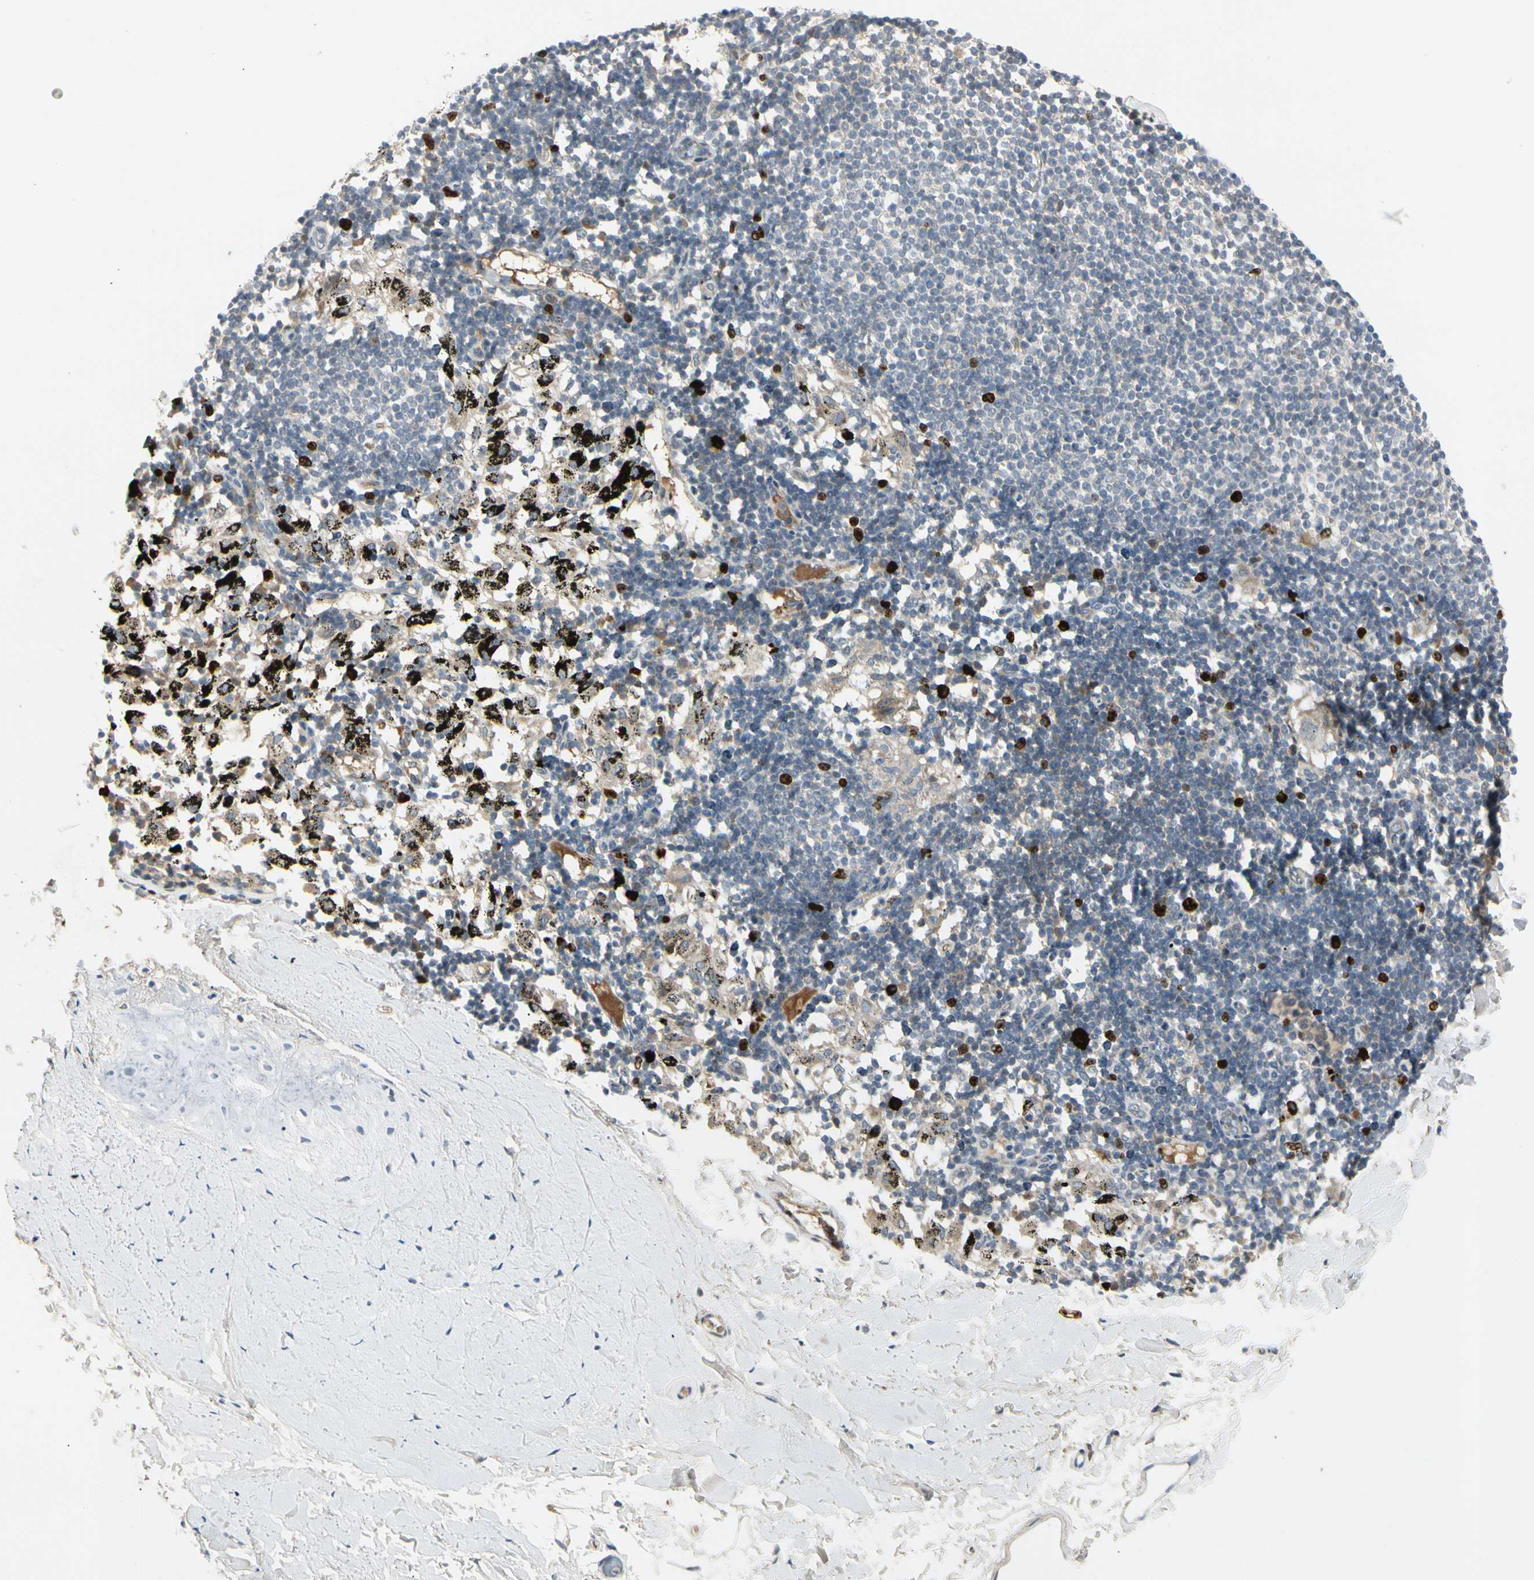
{"staining": {"intensity": "weak", "quantity": "25%-75%", "location": "cytoplasmic/membranous"}, "tissue": "adipose tissue", "cell_type": "Adipocytes", "image_type": "normal", "snomed": [{"axis": "morphology", "description": "Normal tissue, NOS"}, {"axis": "topography", "description": "Cartilage tissue"}, {"axis": "topography", "description": "Bronchus"}], "caption": "IHC staining of normal adipose tissue, which displays low levels of weak cytoplasmic/membranous staining in about 25%-75% of adipocytes indicating weak cytoplasmic/membranous protein expression. The staining was performed using DAB (3,3'-diaminobenzidine) (brown) for protein detection and nuclei were counterstained in hematoxylin (blue).", "gene": "PITX1", "patient": {"sex": "female", "age": 73}}